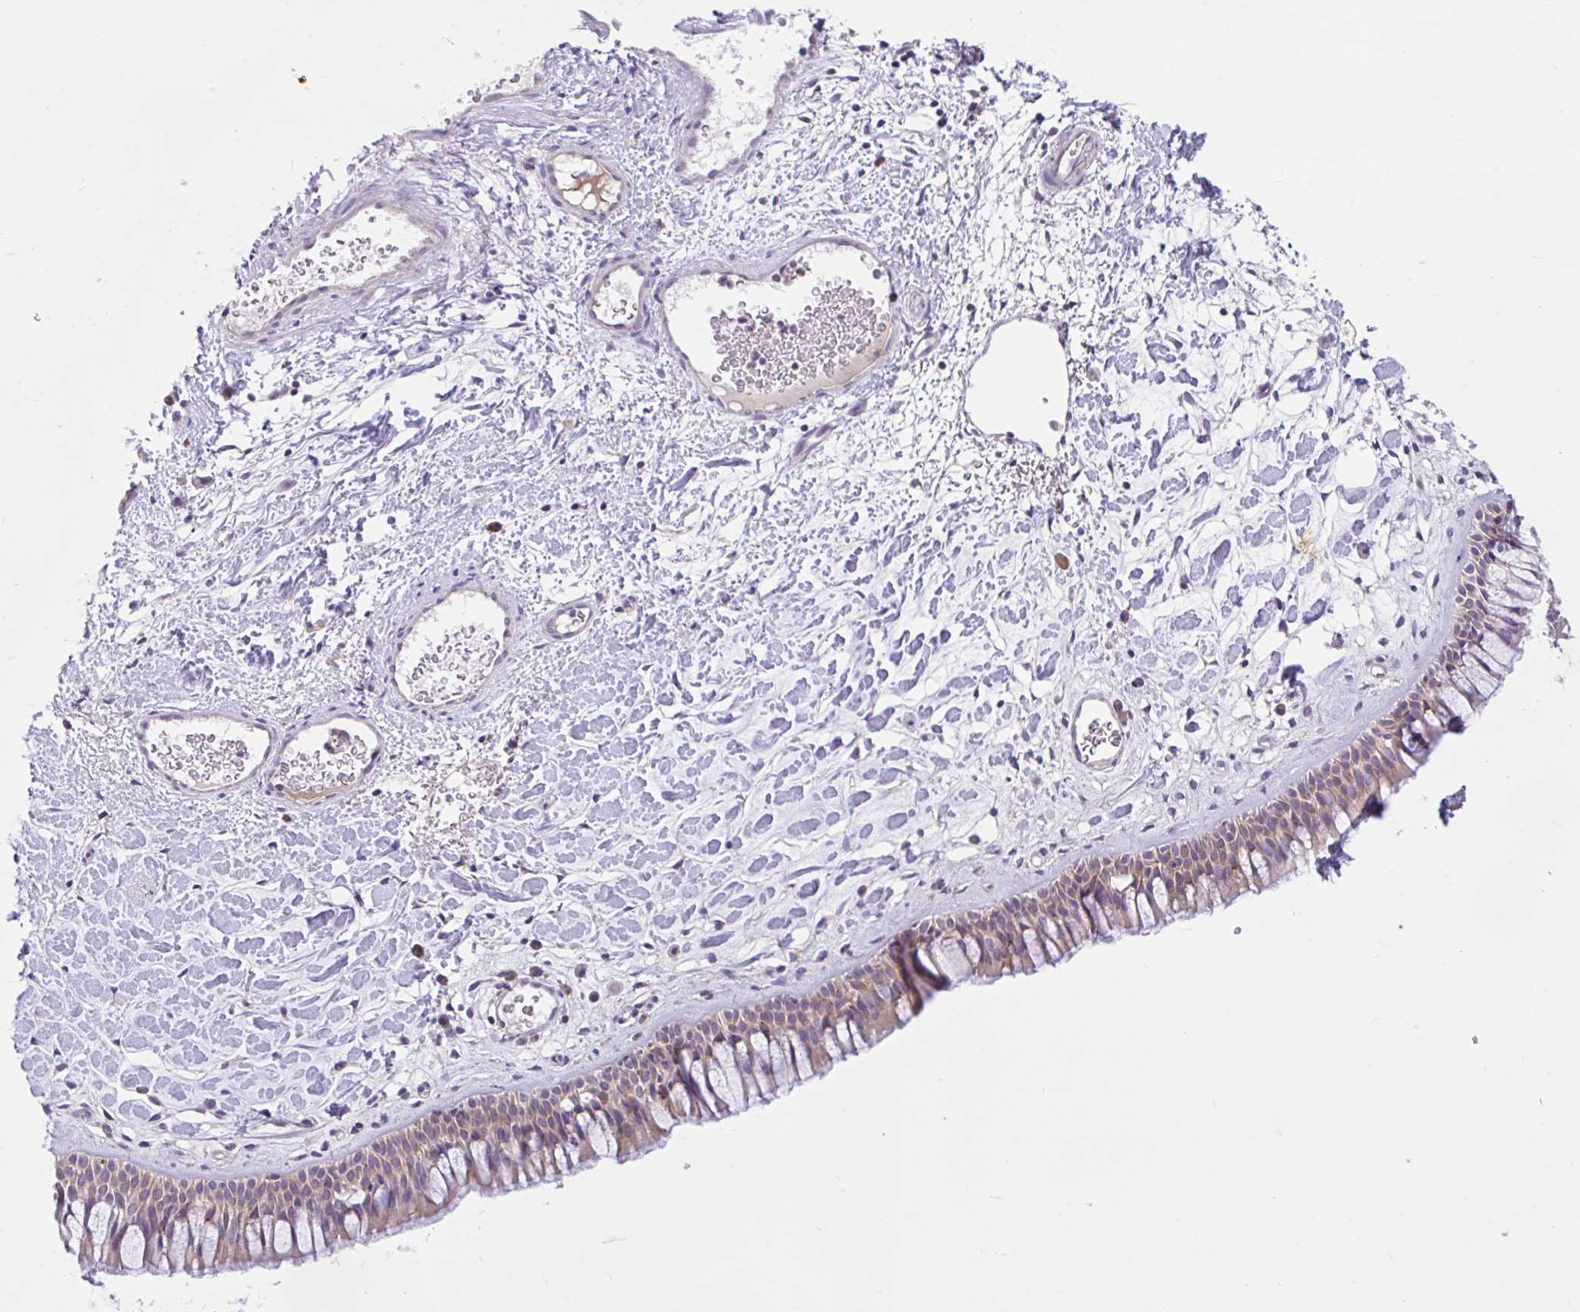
{"staining": {"intensity": "moderate", "quantity": "25%-75%", "location": "cytoplasmic/membranous"}, "tissue": "nasopharynx", "cell_type": "Respiratory epithelial cells", "image_type": "normal", "snomed": [{"axis": "morphology", "description": "Normal tissue, NOS"}, {"axis": "topography", "description": "Nasopharynx"}], "caption": "Protein staining by immunohistochemistry reveals moderate cytoplasmic/membranous staining in about 25%-75% of respiratory epithelial cells in unremarkable nasopharynx.", "gene": "RALBP1", "patient": {"sex": "male", "age": 65}}